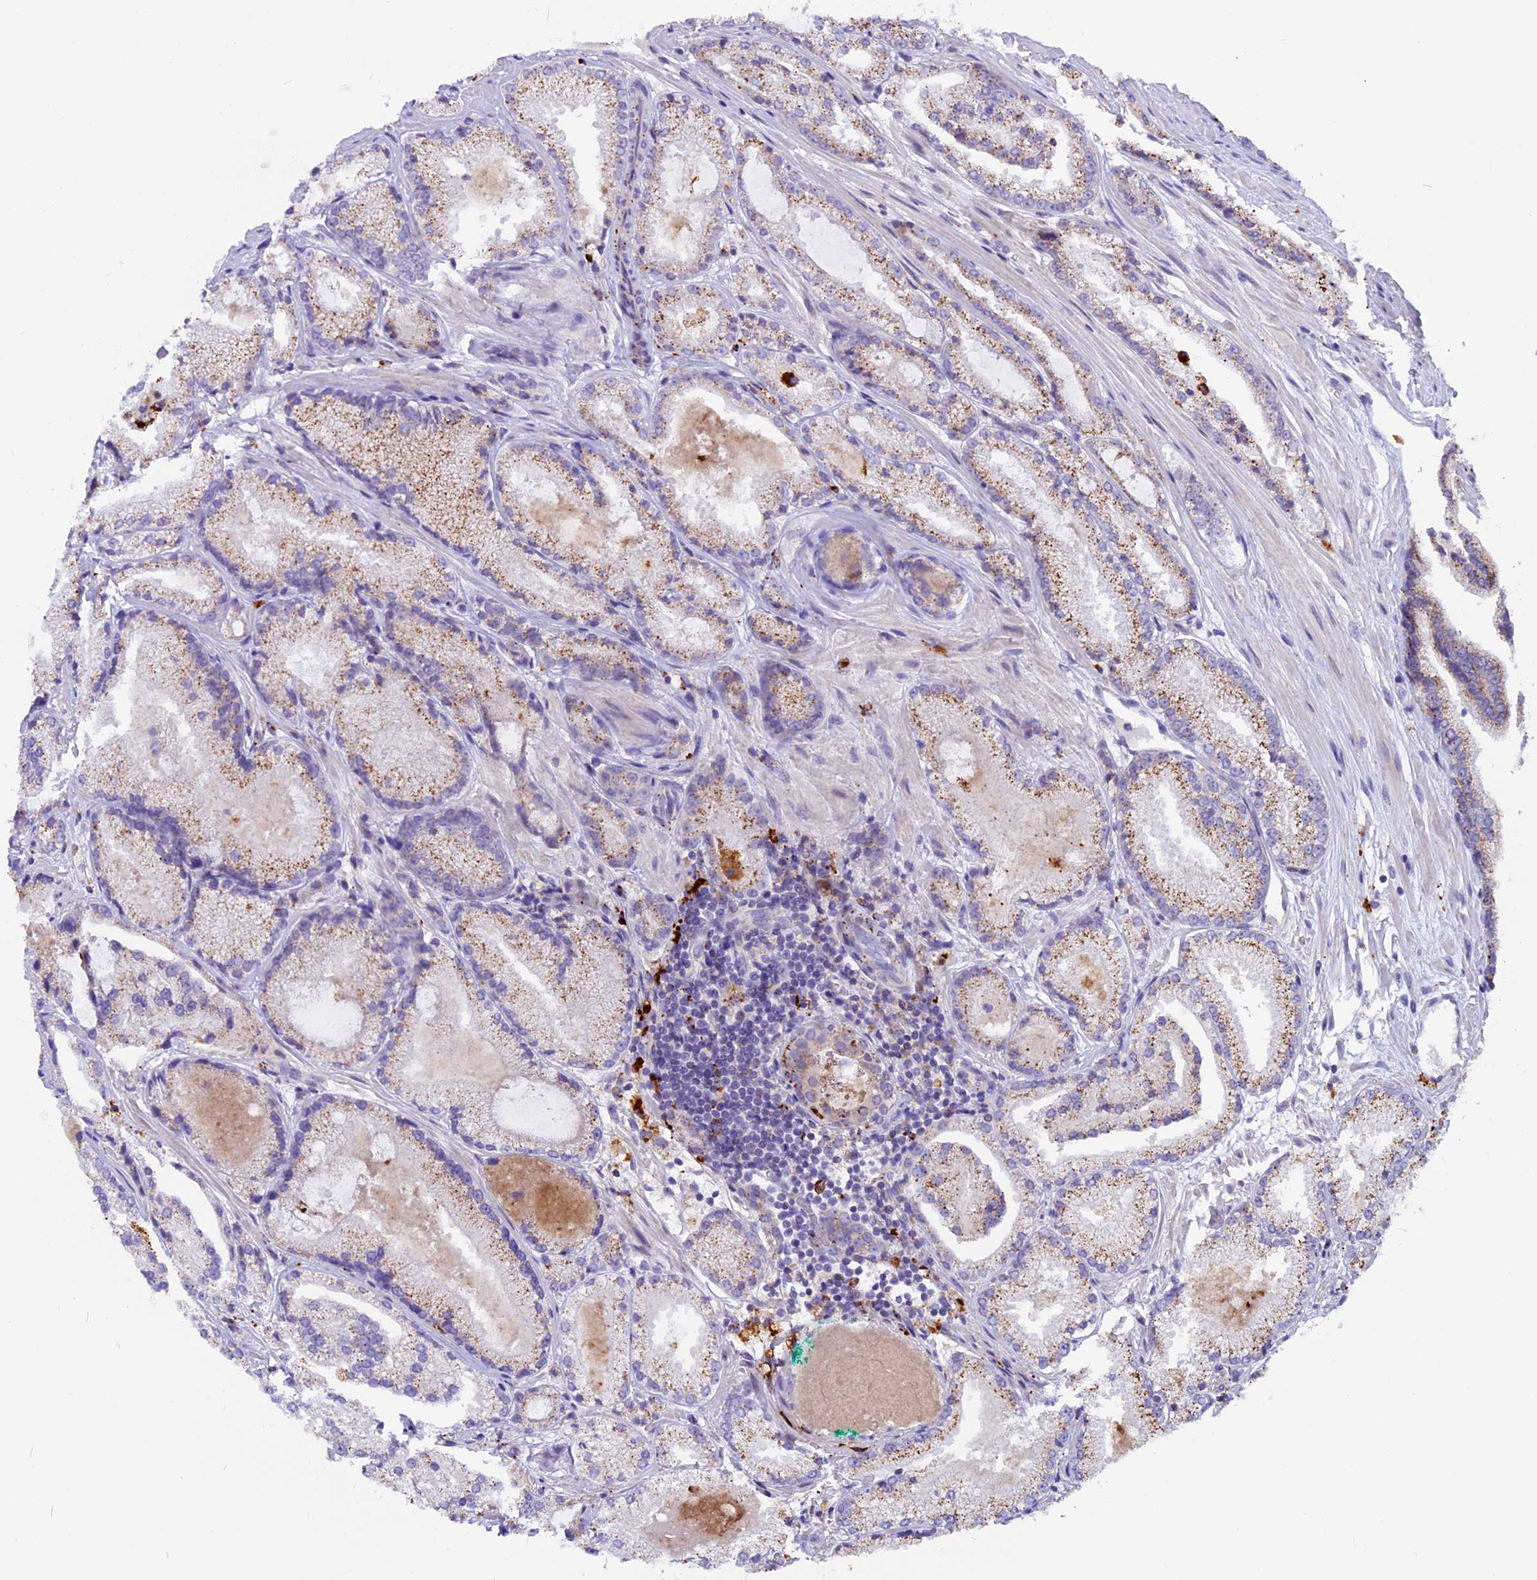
{"staining": {"intensity": "moderate", "quantity": ">75%", "location": "cytoplasmic/membranous"}, "tissue": "prostate cancer", "cell_type": "Tumor cells", "image_type": "cancer", "snomed": [{"axis": "morphology", "description": "Adenocarcinoma, High grade"}, {"axis": "topography", "description": "Prostate"}], "caption": "Immunohistochemical staining of human adenocarcinoma (high-grade) (prostate) shows medium levels of moderate cytoplasmic/membranous protein staining in about >75% of tumor cells. (Stains: DAB in brown, nuclei in blue, Microscopy: brightfield microscopy at high magnification).", "gene": "THRSP", "patient": {"sex": "male", "age": 73}}